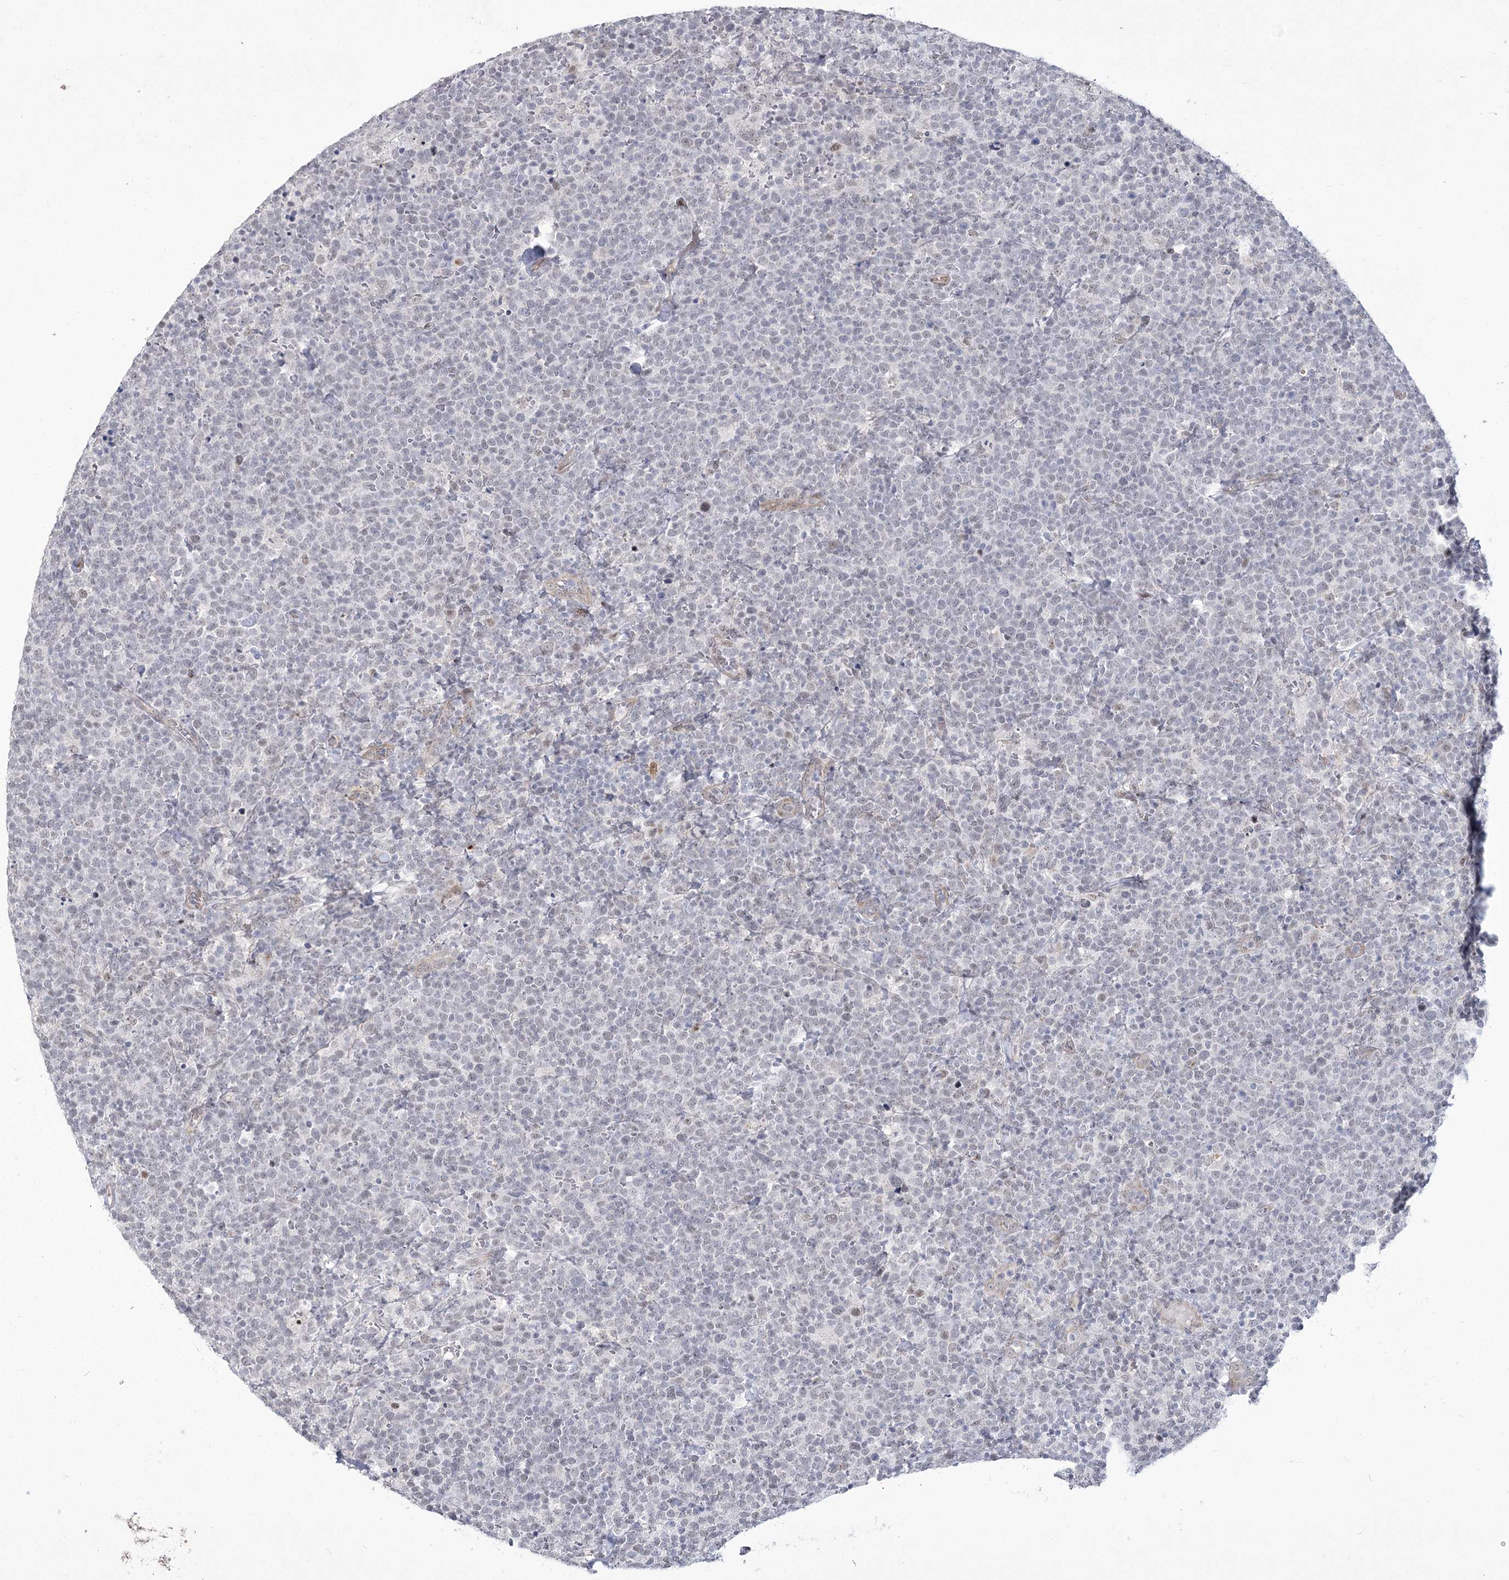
{"staining": {"intensity": "negative", "quantity": "none", "location": "none"}, "tissue": "lymphoma", "cell_type": "Tumor cells", "image_type": "cancer", "snomed": [{"axis": "morphology", "description": "Malignant lymphoma, non-Hodgkin's type, High grade"}, {"axis": "topography", "description": "Lymph node"}], "caption": "IHC histopathology image of neoplastic tissue: lymphoma stained with DAB (3,3'-diaminobenzidine) displays no significant protein staining in tumor cells.", "gene": "YBX3", "patient": {"sex": "male", "age": 61}}